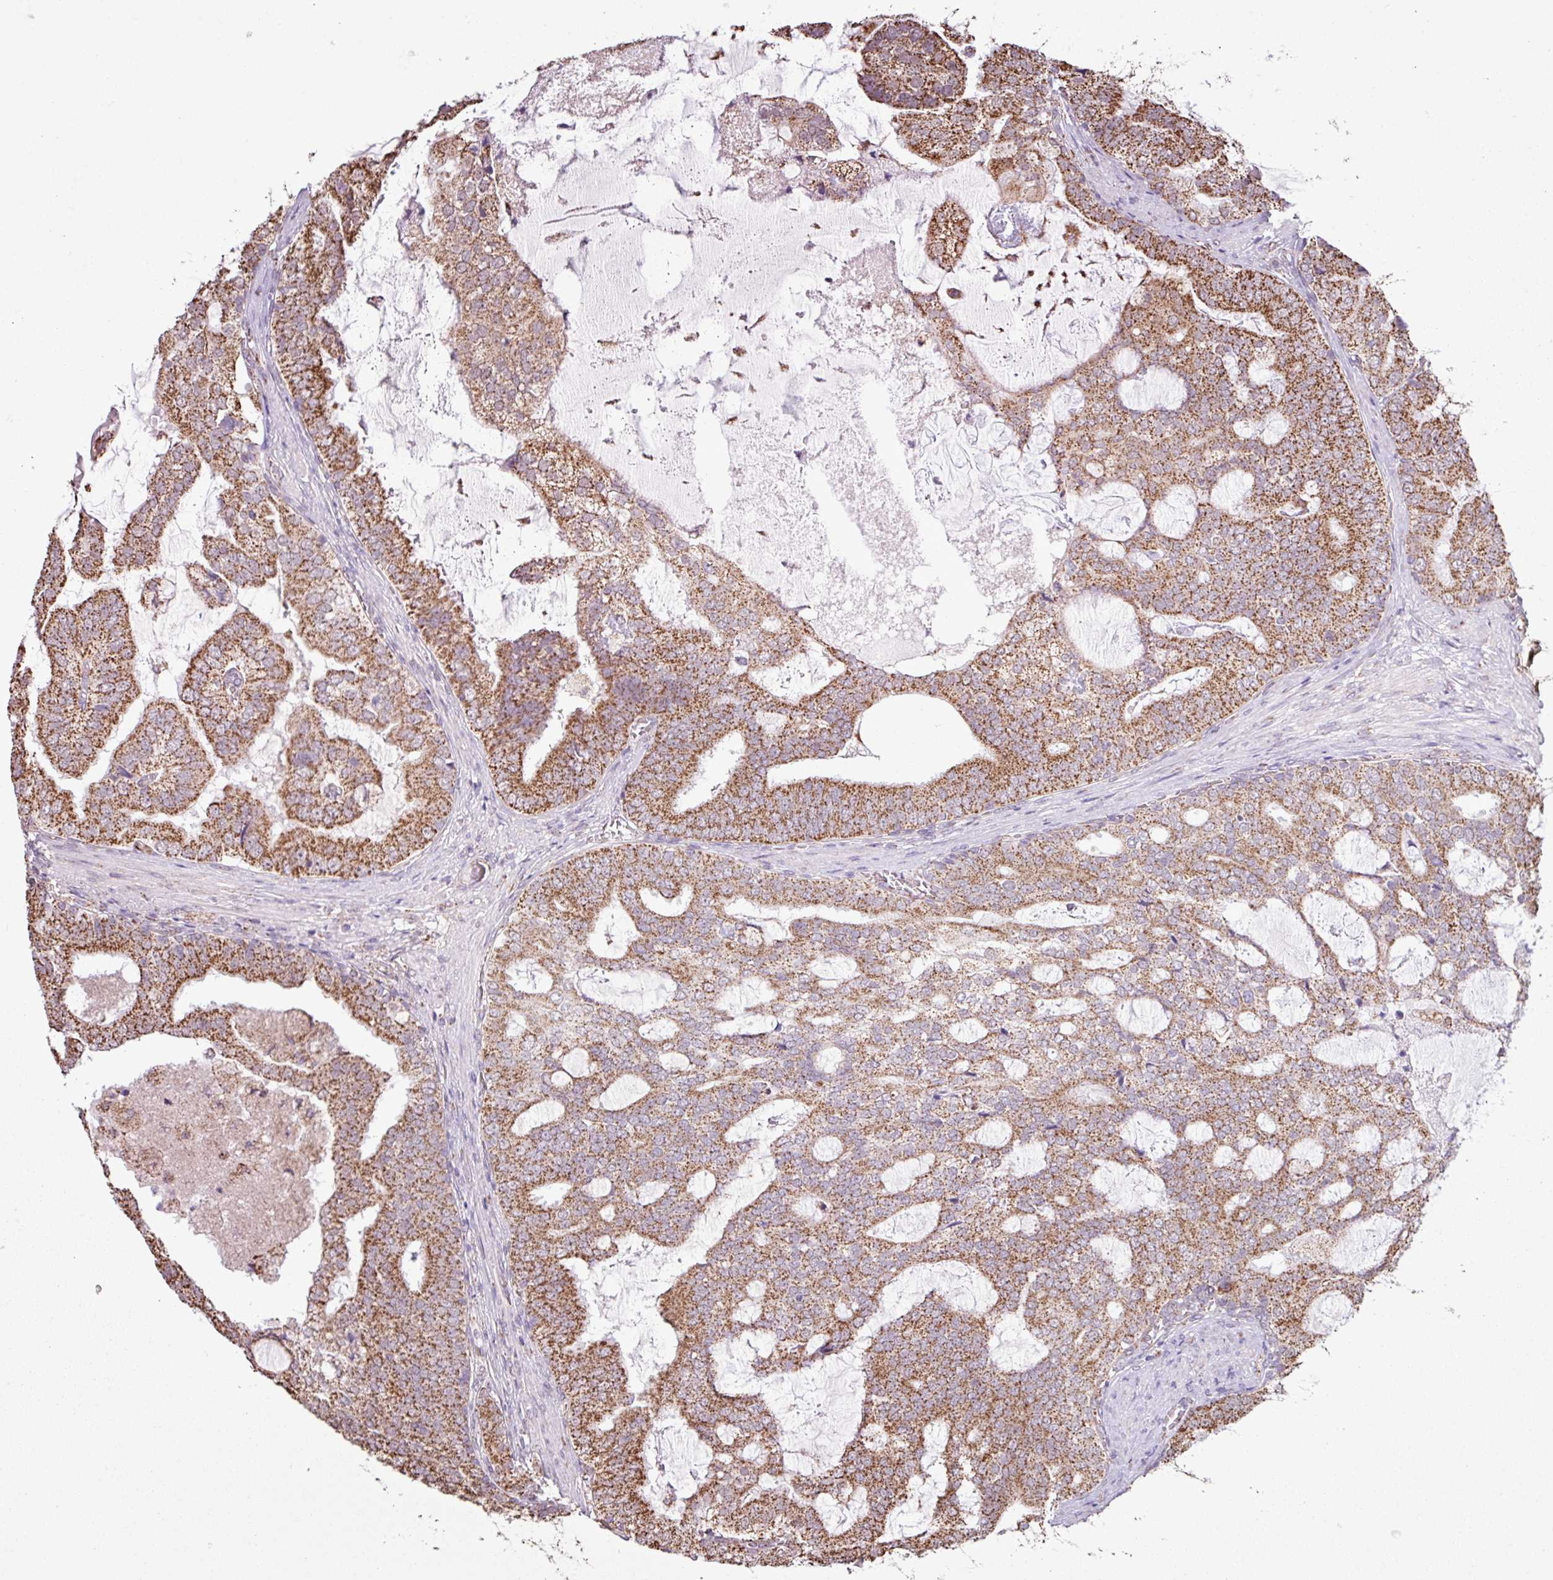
{"staining": {"intensity": "strong", "quantity": ">75%", "location": "cytoplasmic/membranous"}, "tissue": "prostate cancer", "cell_type": "Tumor cells", "image_type": "cancer", "snomed": [{"axis": "morphology", "description": "Adenocarcinoma, High grade"}, {"axis": "topography", "description": "Prostate"}], "caption": "High-power microscopy captured an immunohistochemistry (IHC) micrograph of prostate cancer (high-grade adenocarcinoma), revealing strong cytoplasmic/membranous staining in about >75% of tumor cells.", "gene": "ALG8", "patient": {"sex": "male", "age": 55}}